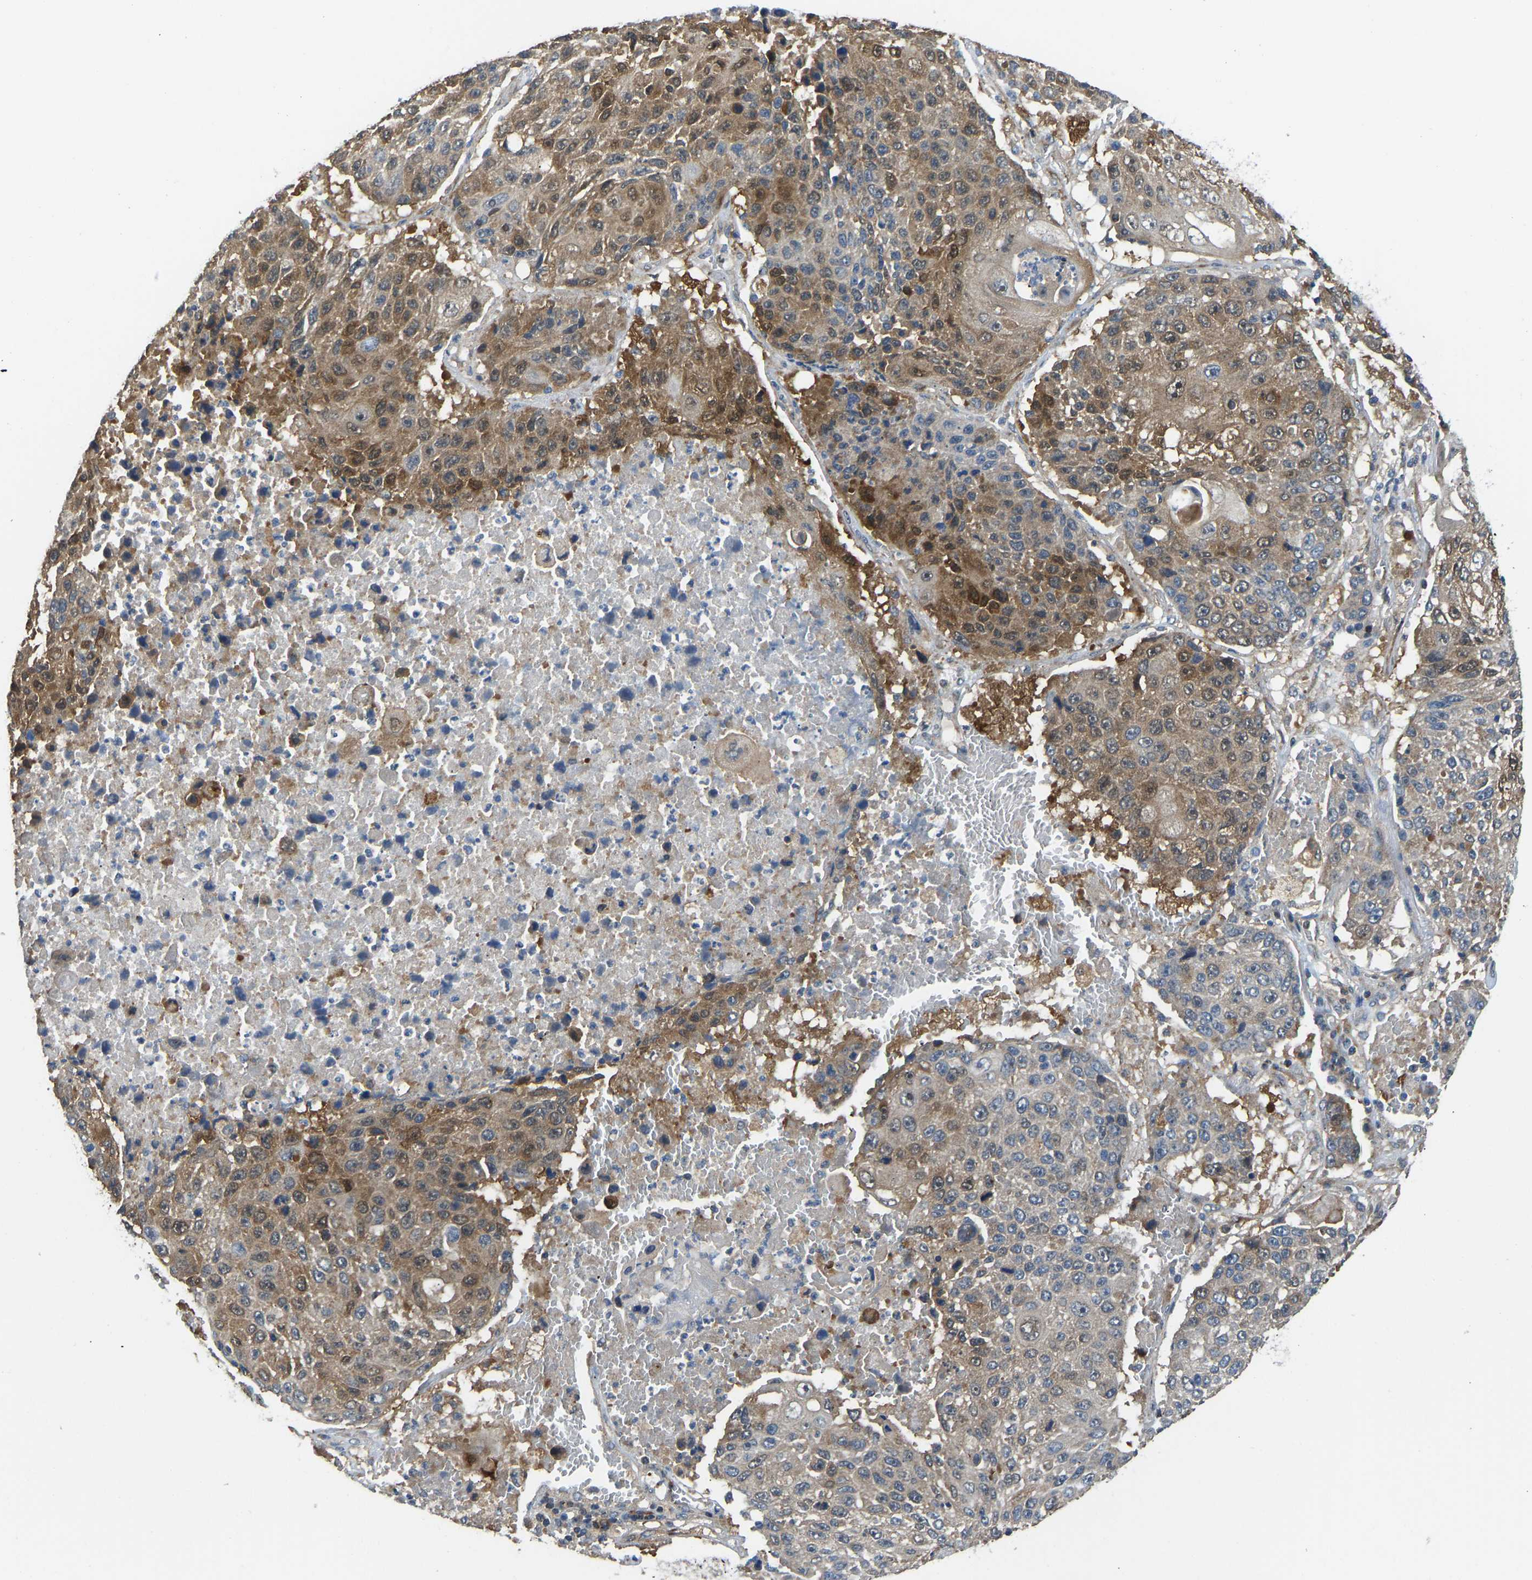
{"staining": {"intensity": "moderate", "quantity": "25%-75%", "location": "cytoplasmic/membranous"}, "tissue": "lung cancer", "cell_type": "Tumor cells", "image_type": "cancer", "snomed": [{"axis": "morphology", "description": "Squamous cell carcinoma, NOS"}, {"axis": "topography", "description": "Lung"}], "caption": "Lung cancer (squamous cell carcinoma) stained with IHC reveals moderate cytoplasmic/membranous staining in about 25%-75% of tumor cells.", "gene": "RBP1", "patient": {"sex": "male", "age": 61}}